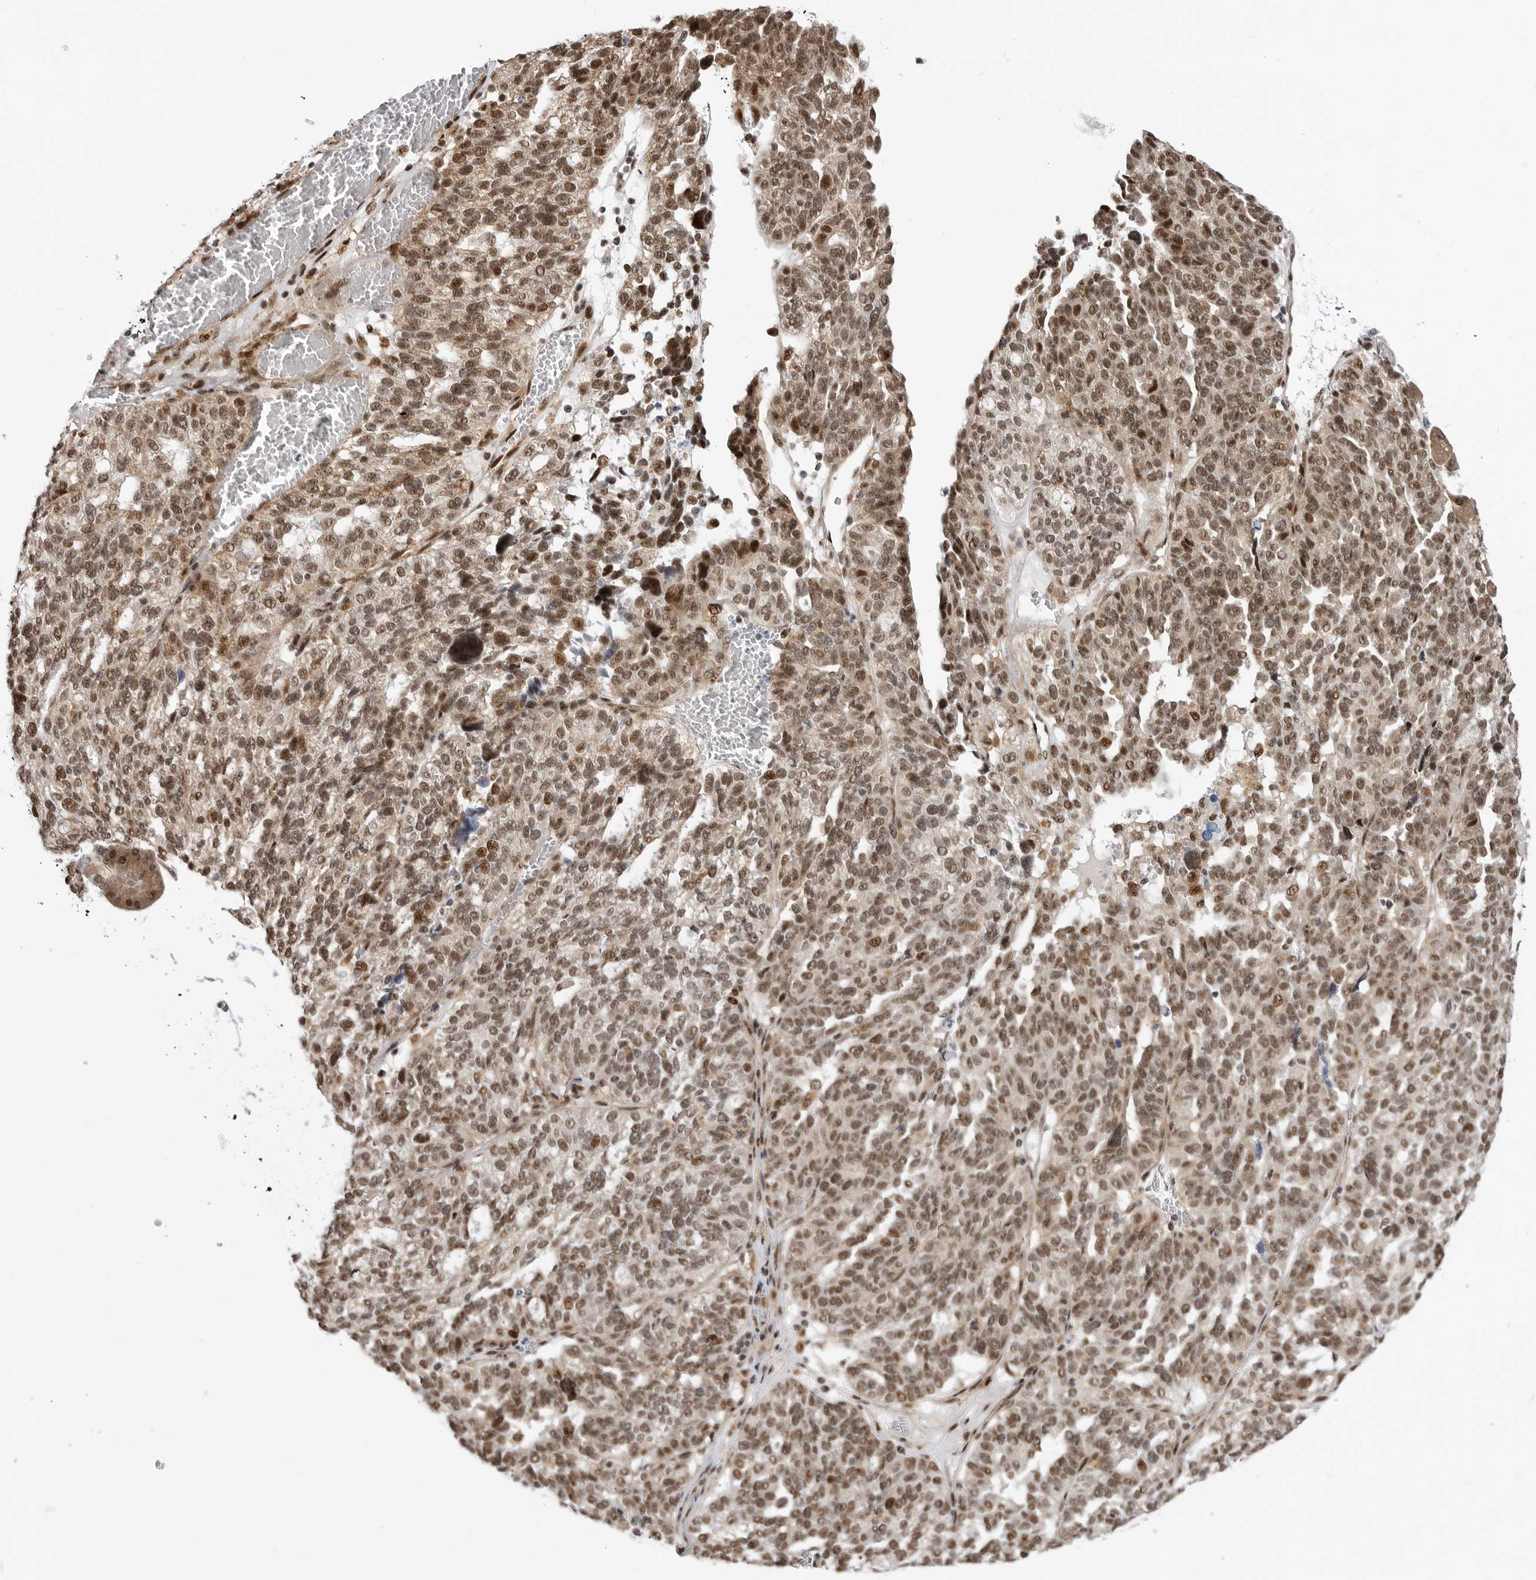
{"staining": {"intensity": "moderate", "quantity": ">75%", "location": "nuclear"}, "tissue": "ovarian cancer", "cell_type": "Tumor cells", "image_type": "cancer", "snomed": [{"axis": "morphology", "description": "Cystadenocarcinoma, serous, NOS"}, {"axis": "topography", "description": "Ovary"}], "caption": "Protein staining of ovarian cancer tissue shows moderate nuclear expression in approximately >75% of tumor cells.", "gene": "GPATCH2", "patient": {"sex": "female", "age": 59}}